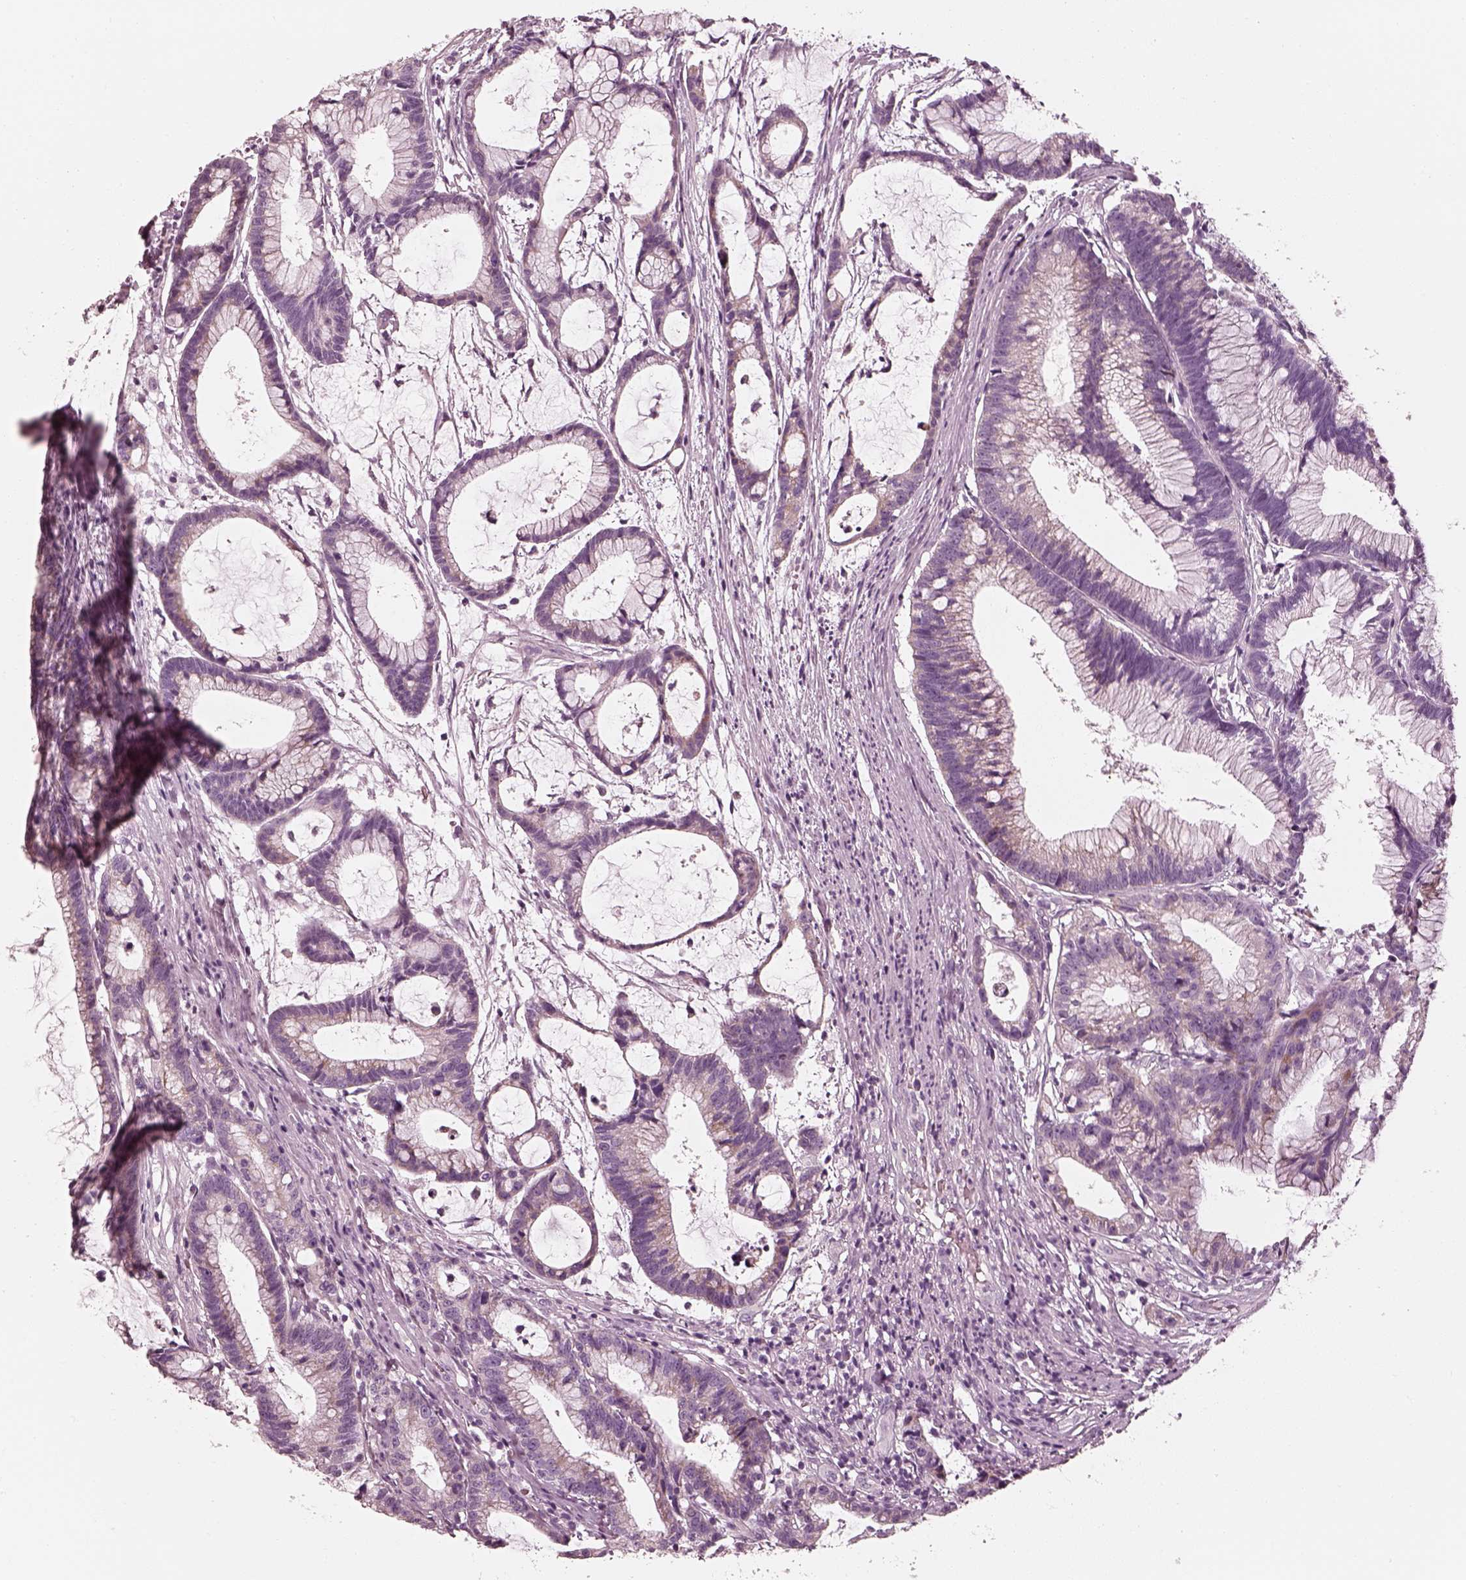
{"staining": {"intensity": "negative", "quantity": "none", "location": "none"}, "tissue": "colorectal cancer", "cell_type": "Tumor cells", "image_type": "cancer", "snomed": [{"axis": "morphology", "description": "Adenocarcinoma, NOS"}, {"axis": "topography", "description": "Colon"}], "caption": "High power microscopy micrograph of an IHC image of colorectal adenocarcinoma, revealing no significant staining in tumor cells.", "gene": "R3HDML", "patient": {"sex": "female", "age": 78}}